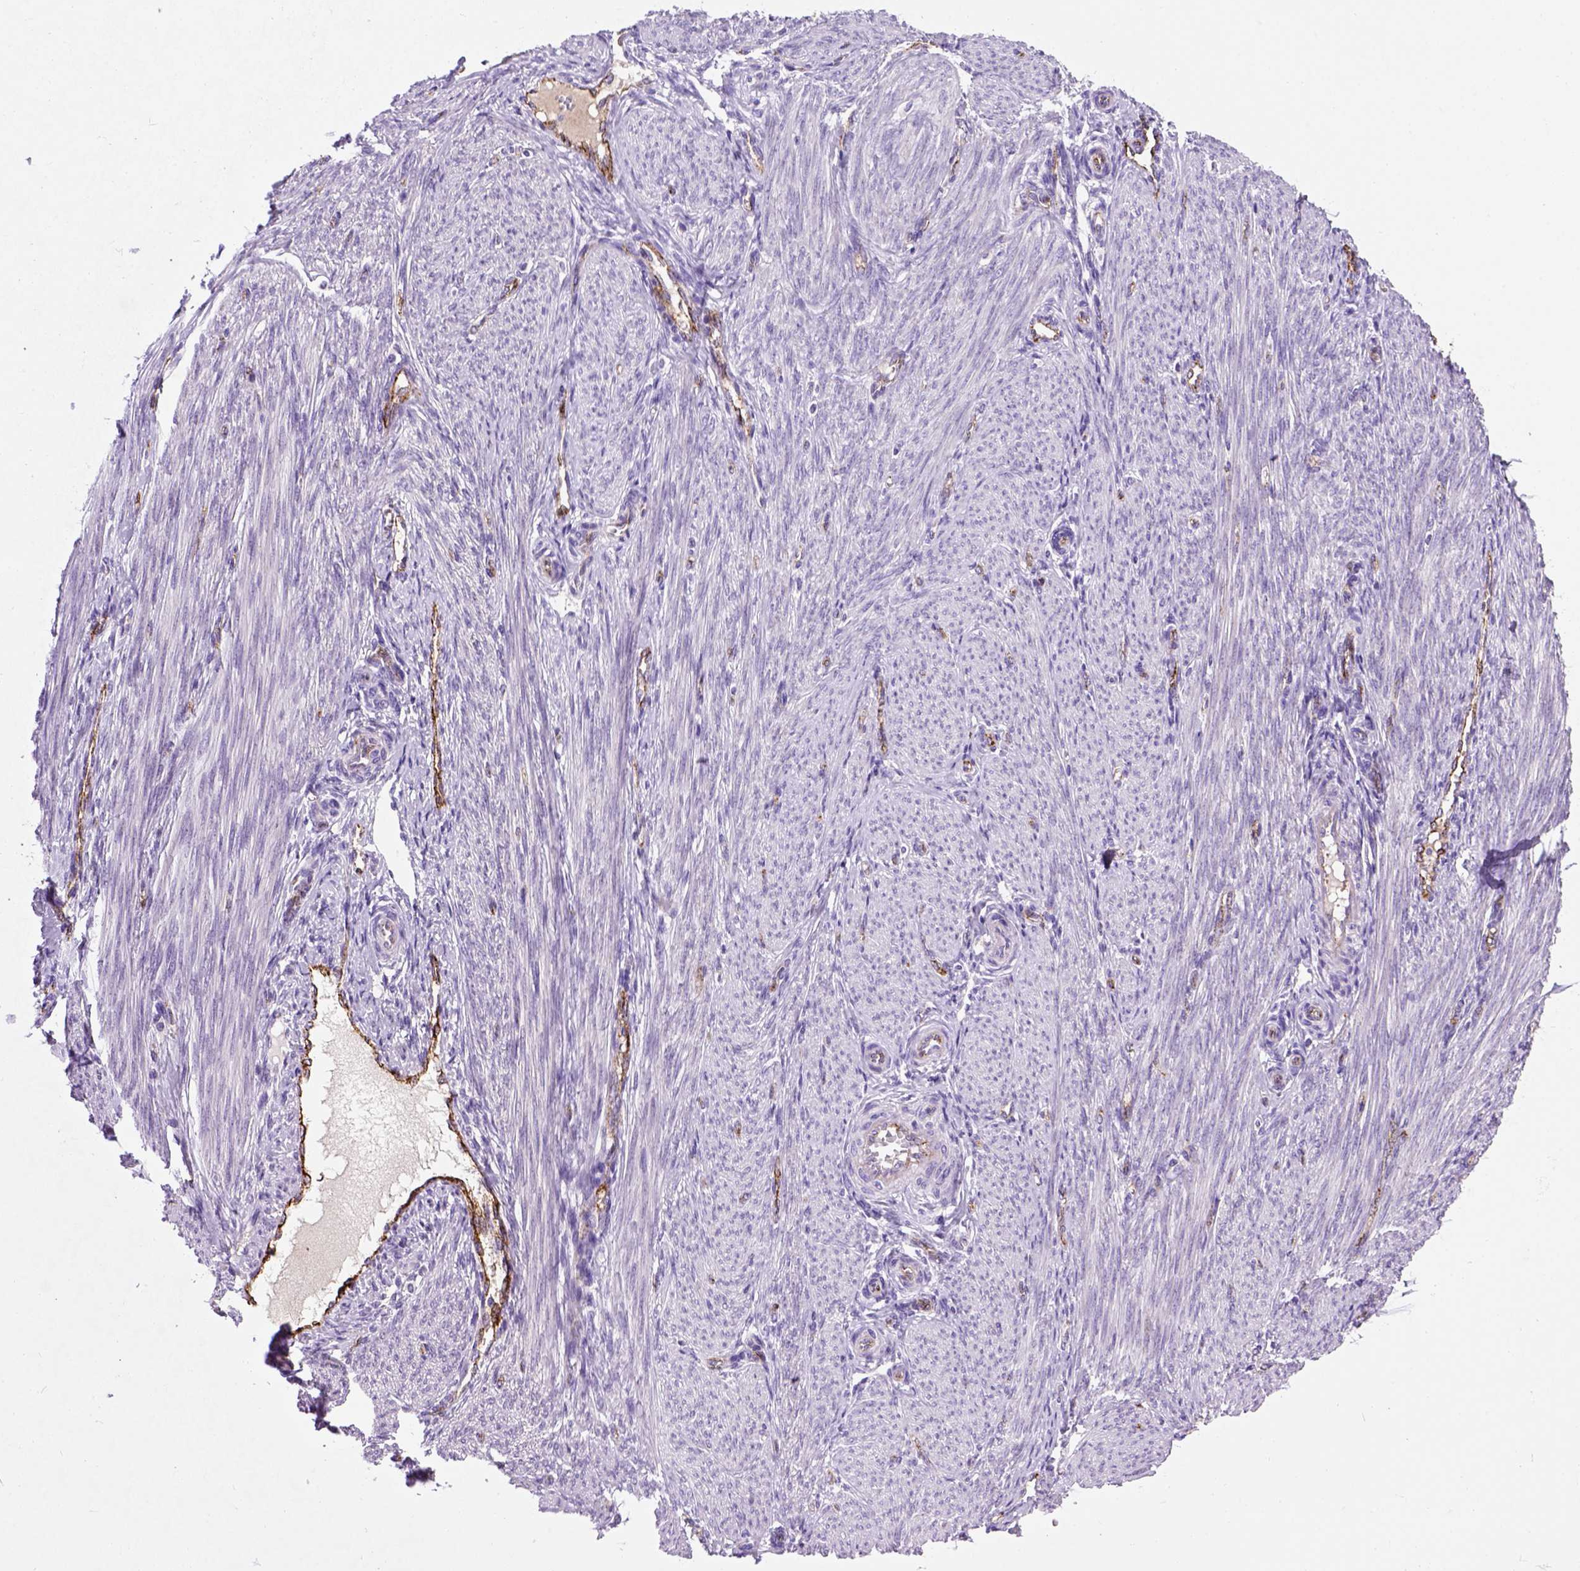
{"staining": {"intensity": "negative", "quantity": "none", "location": "none"}, "tissue": "endometrium", "cell_type": "Cells in endometrial stroma", "image_type": "normal", "snomed": [{"axis": "morphology", "description": "Normal tissue, NOS"}, {"axis": "topography", "description": "Endometrium"}], "caption": "A high-resolution histopathology image shows immunohistochemistry (IHC) staining of benign endometrium, which shows no significant positivity in cells in endometrial stroma.", "gene": "VWF", "patient": {"sex": "female", "age": 39}}